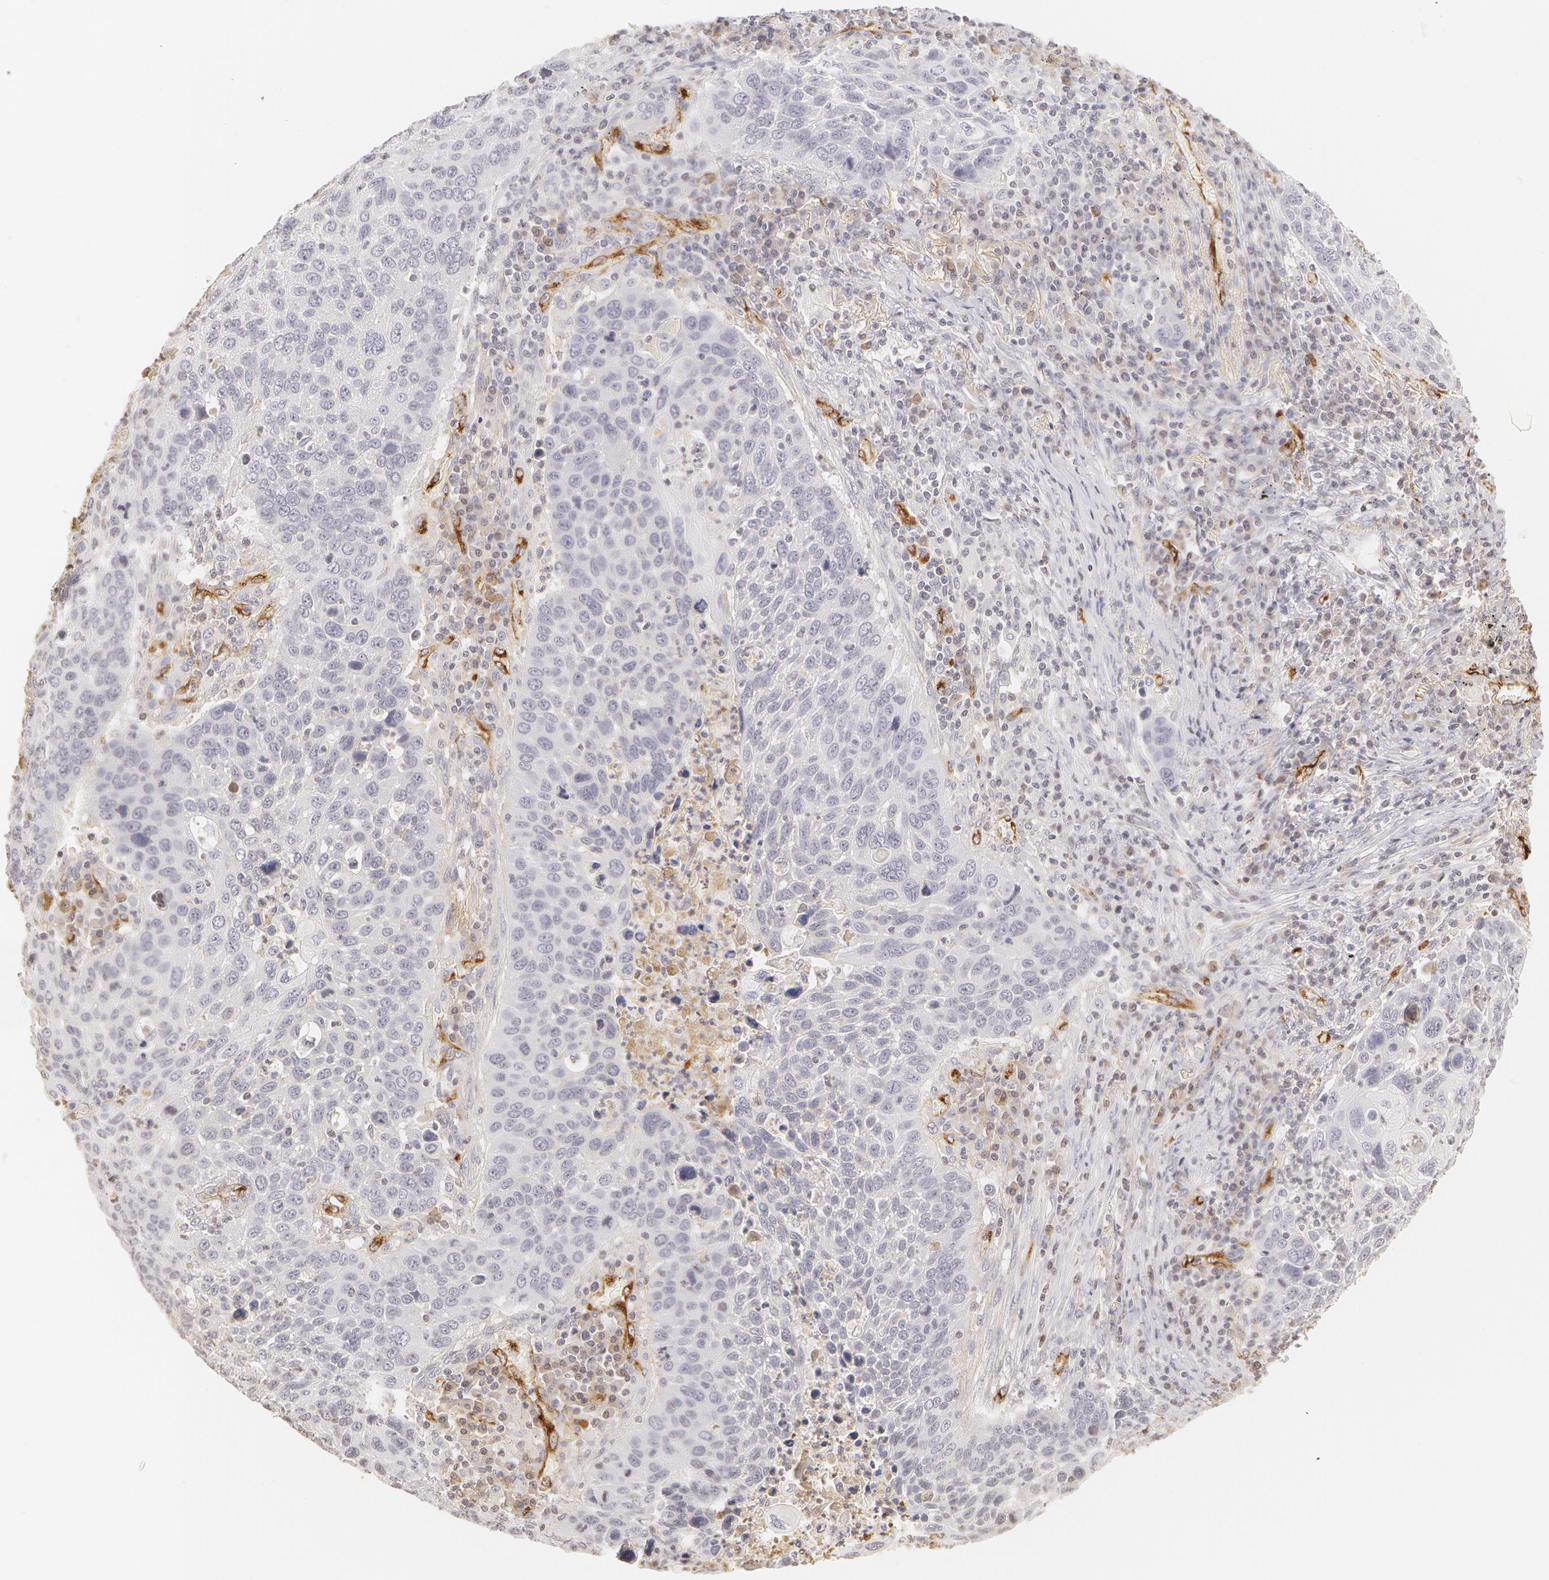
{"staining": {"intensity": "negative", "quantity": "none", "location": "none"}, "tissue": "lung cancer", "cell_type": "Tumor cells", "image_type": "cancer", "snomed": [{"axis": "morphology", "description": "Squamous cell carcinoma, NOS"}, {"axis": "topography", "description": "Lung"}], "caption": "DAB (3,3'-diaminobenzidine) immunohistochemical staining of squamous cell carcinoma (lung) displays no significant positivity in tumor cells.", "gene": "VWF", "patient": {"sex": "male", "age": 68}}